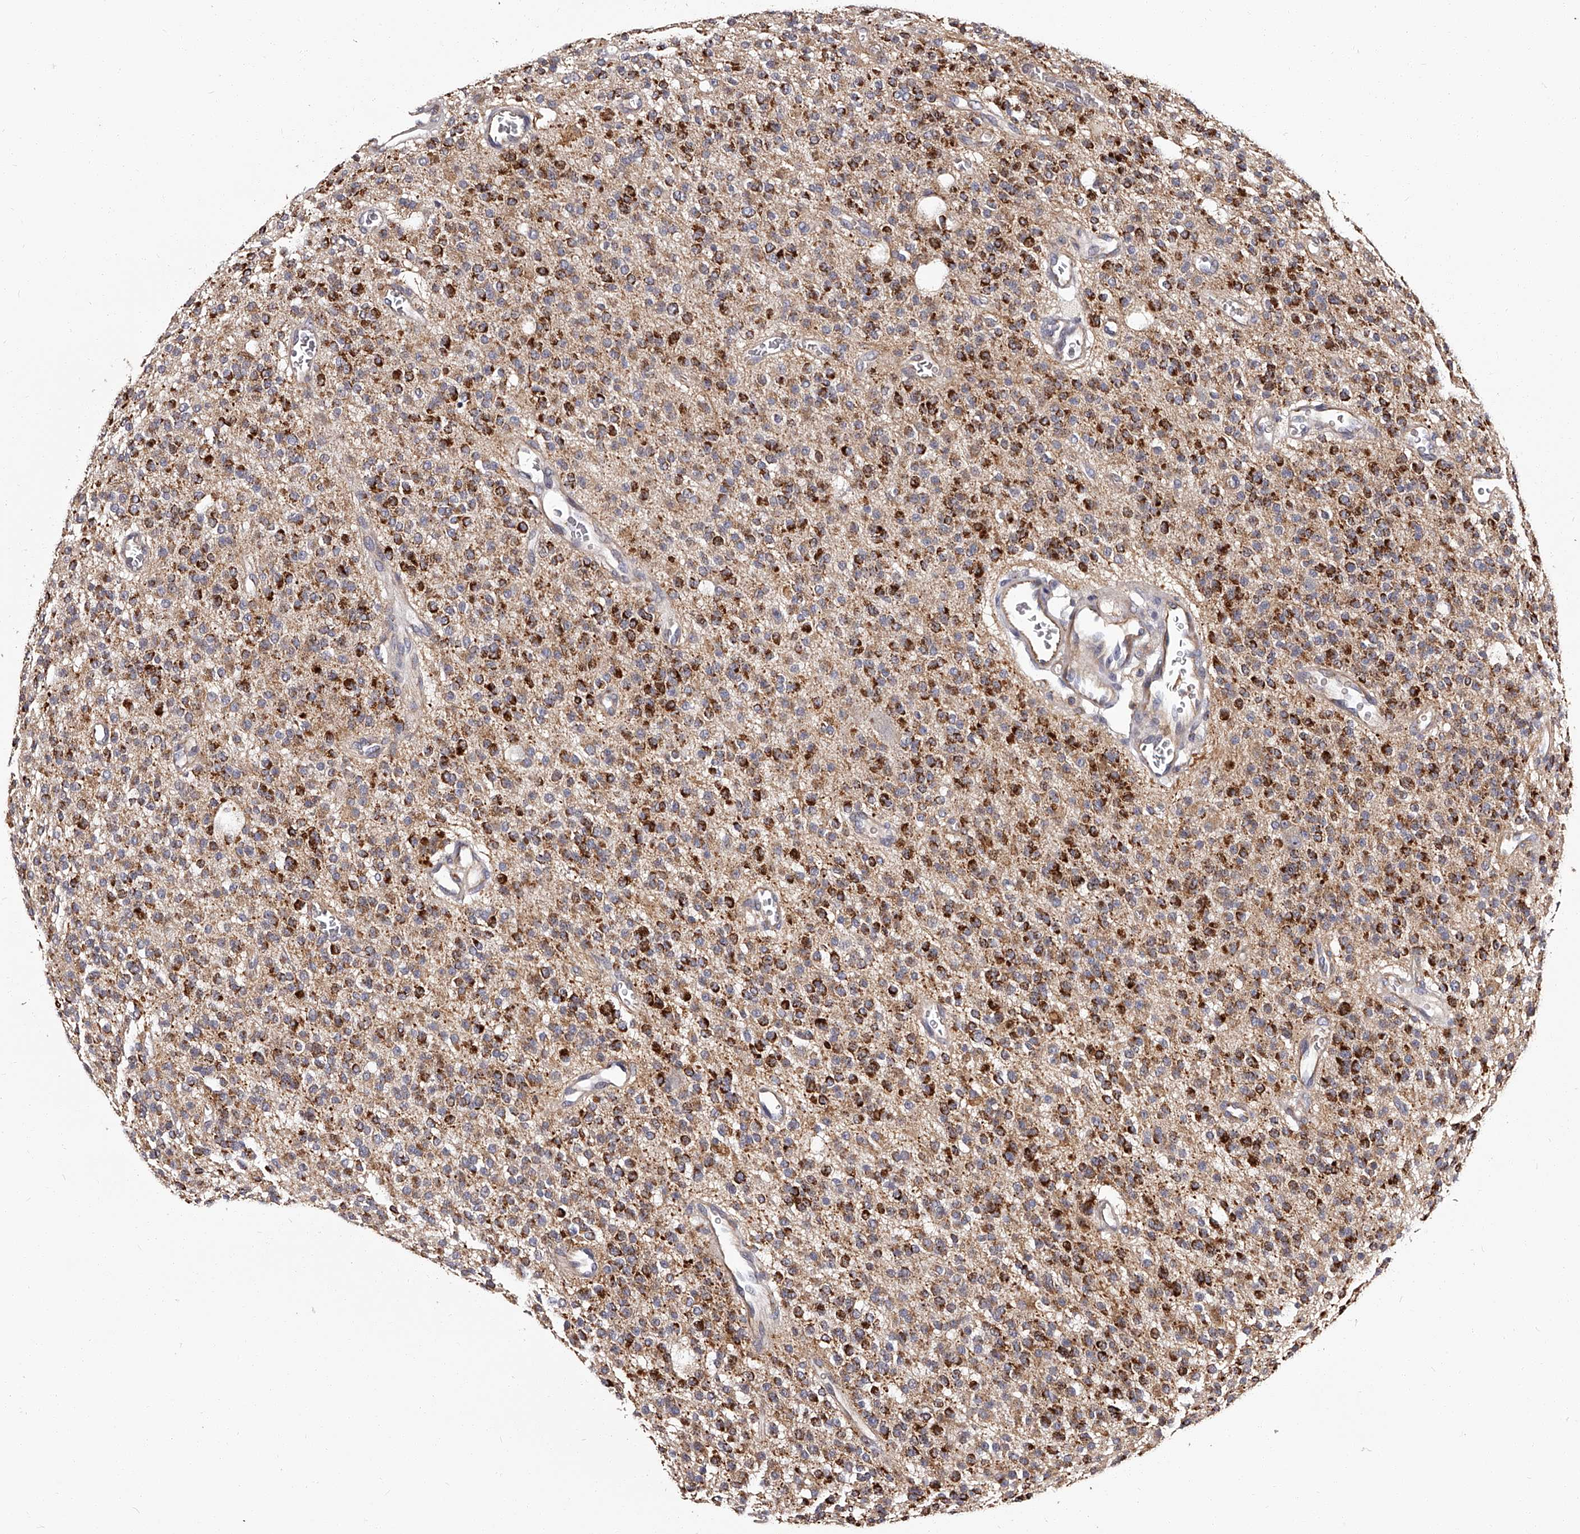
{"staining": {"intensity": "strong", "quantity": "25%-75%", "location": "cytoplasmic/membranous"}, "tissue": "glioma", "cell_type": "Tumor cells", "image_type": "cancer", "snomed": [{"axis": "morphology", "description": "Glioma, malignant, High grade"}, {"axis": "topography", "description": "Brain"}], "caption": "Immunohistochemistry (IHC) micrograph of neoplastic tissue: human glioma stained using immunohistochemistry shows high levels of strong protein expression localized specifically in the cytoplasmic/membranous of tumor cells, appearing as a cytoplasmic/membranous brown color.", "gene": "RSC1A1", "patient": {"sex": "male", "age": 34}}